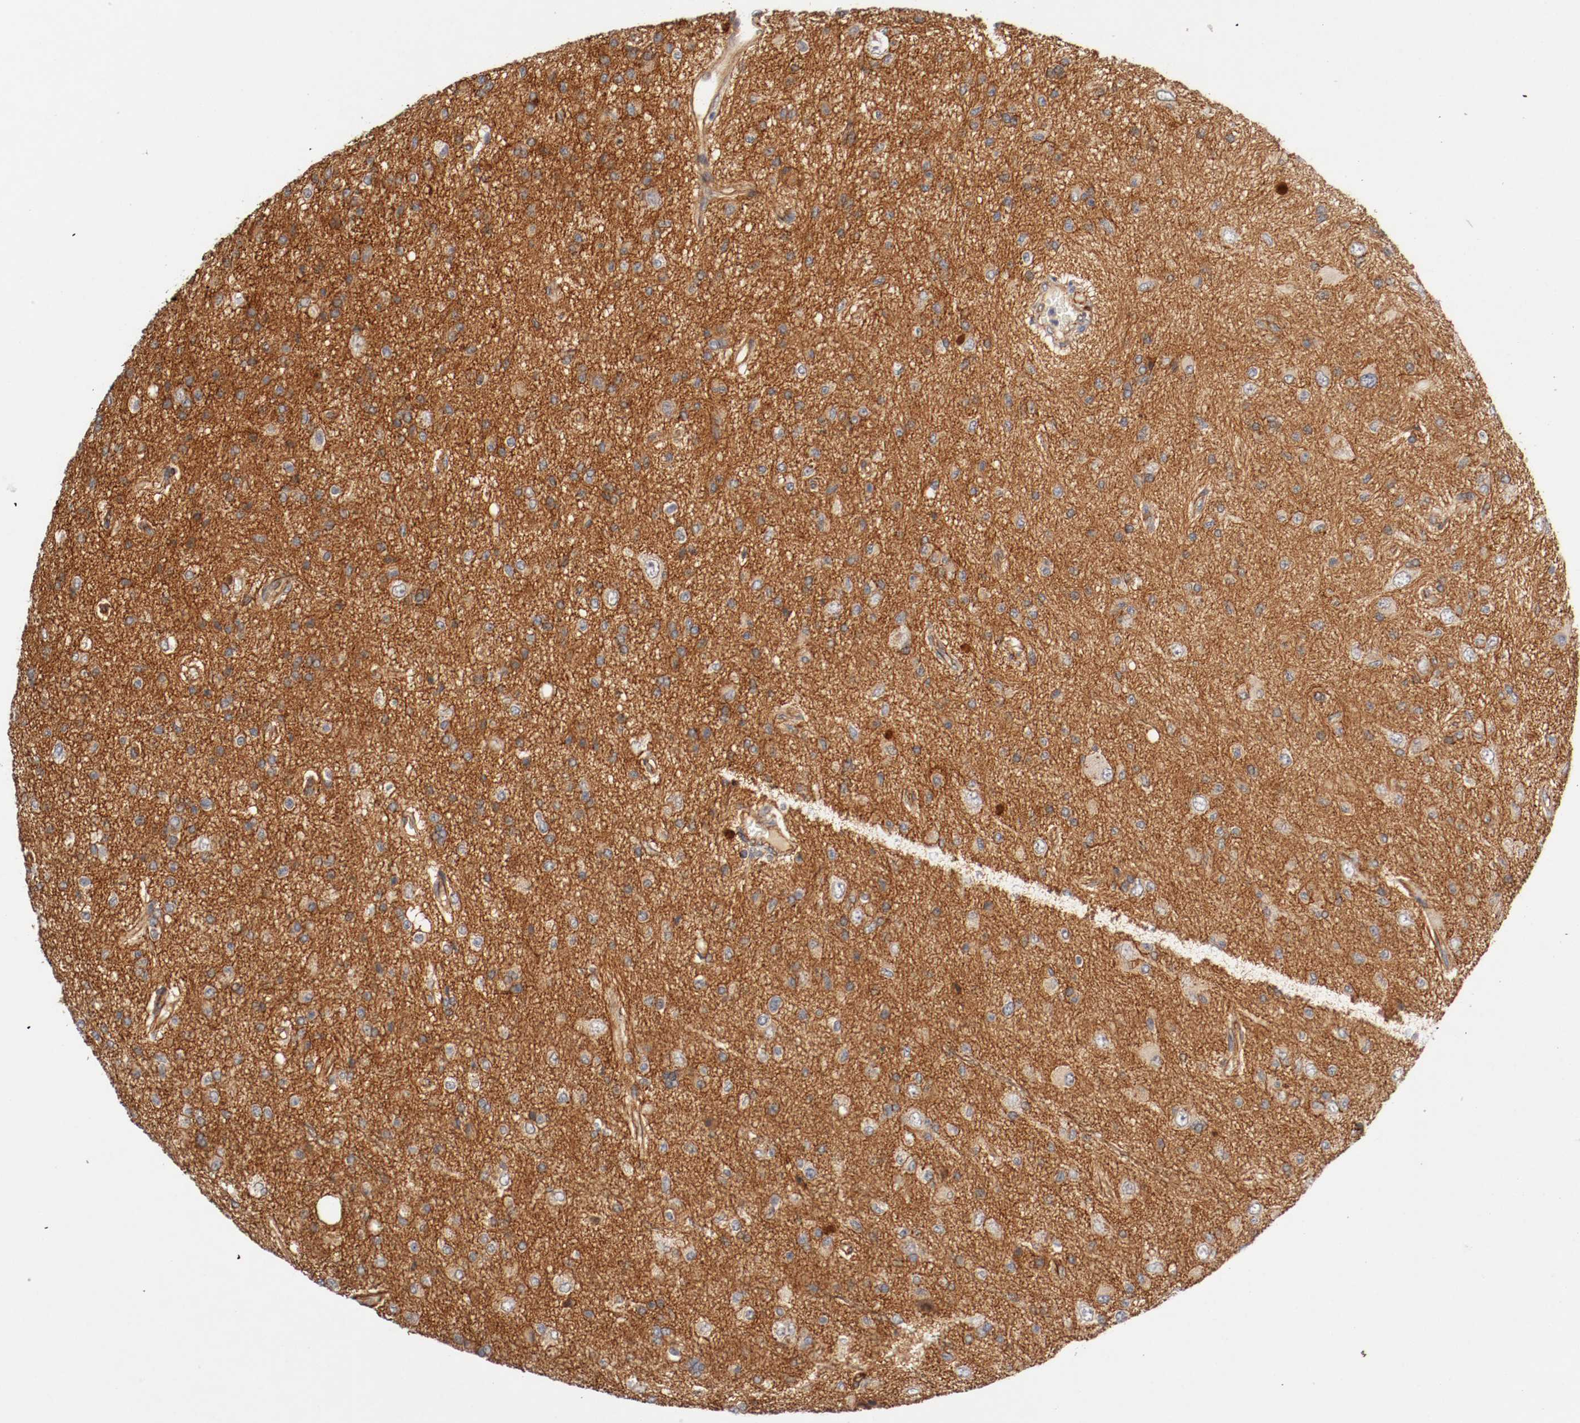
{"staining": {"intensity": "moderate", "quantity": "<25%", "location": "nuclear"}, "tissue": "glioma", "cell_type": "Tumor cells", "image_type": "cancer", "snomed": [{"axis": "morphology", "description": "Glioma, malignant, High grade"}, {"axis": "topography", "description": "Brain"}], "caption": "Immunohistochemical staining of glioma displays moderate nuclear protein positivity in about <25% of tumor cells. (IHC, brightfield microscopy, high magnification).", "gene": "TYK2", "patient": {"sex": "male", "age": 47}}